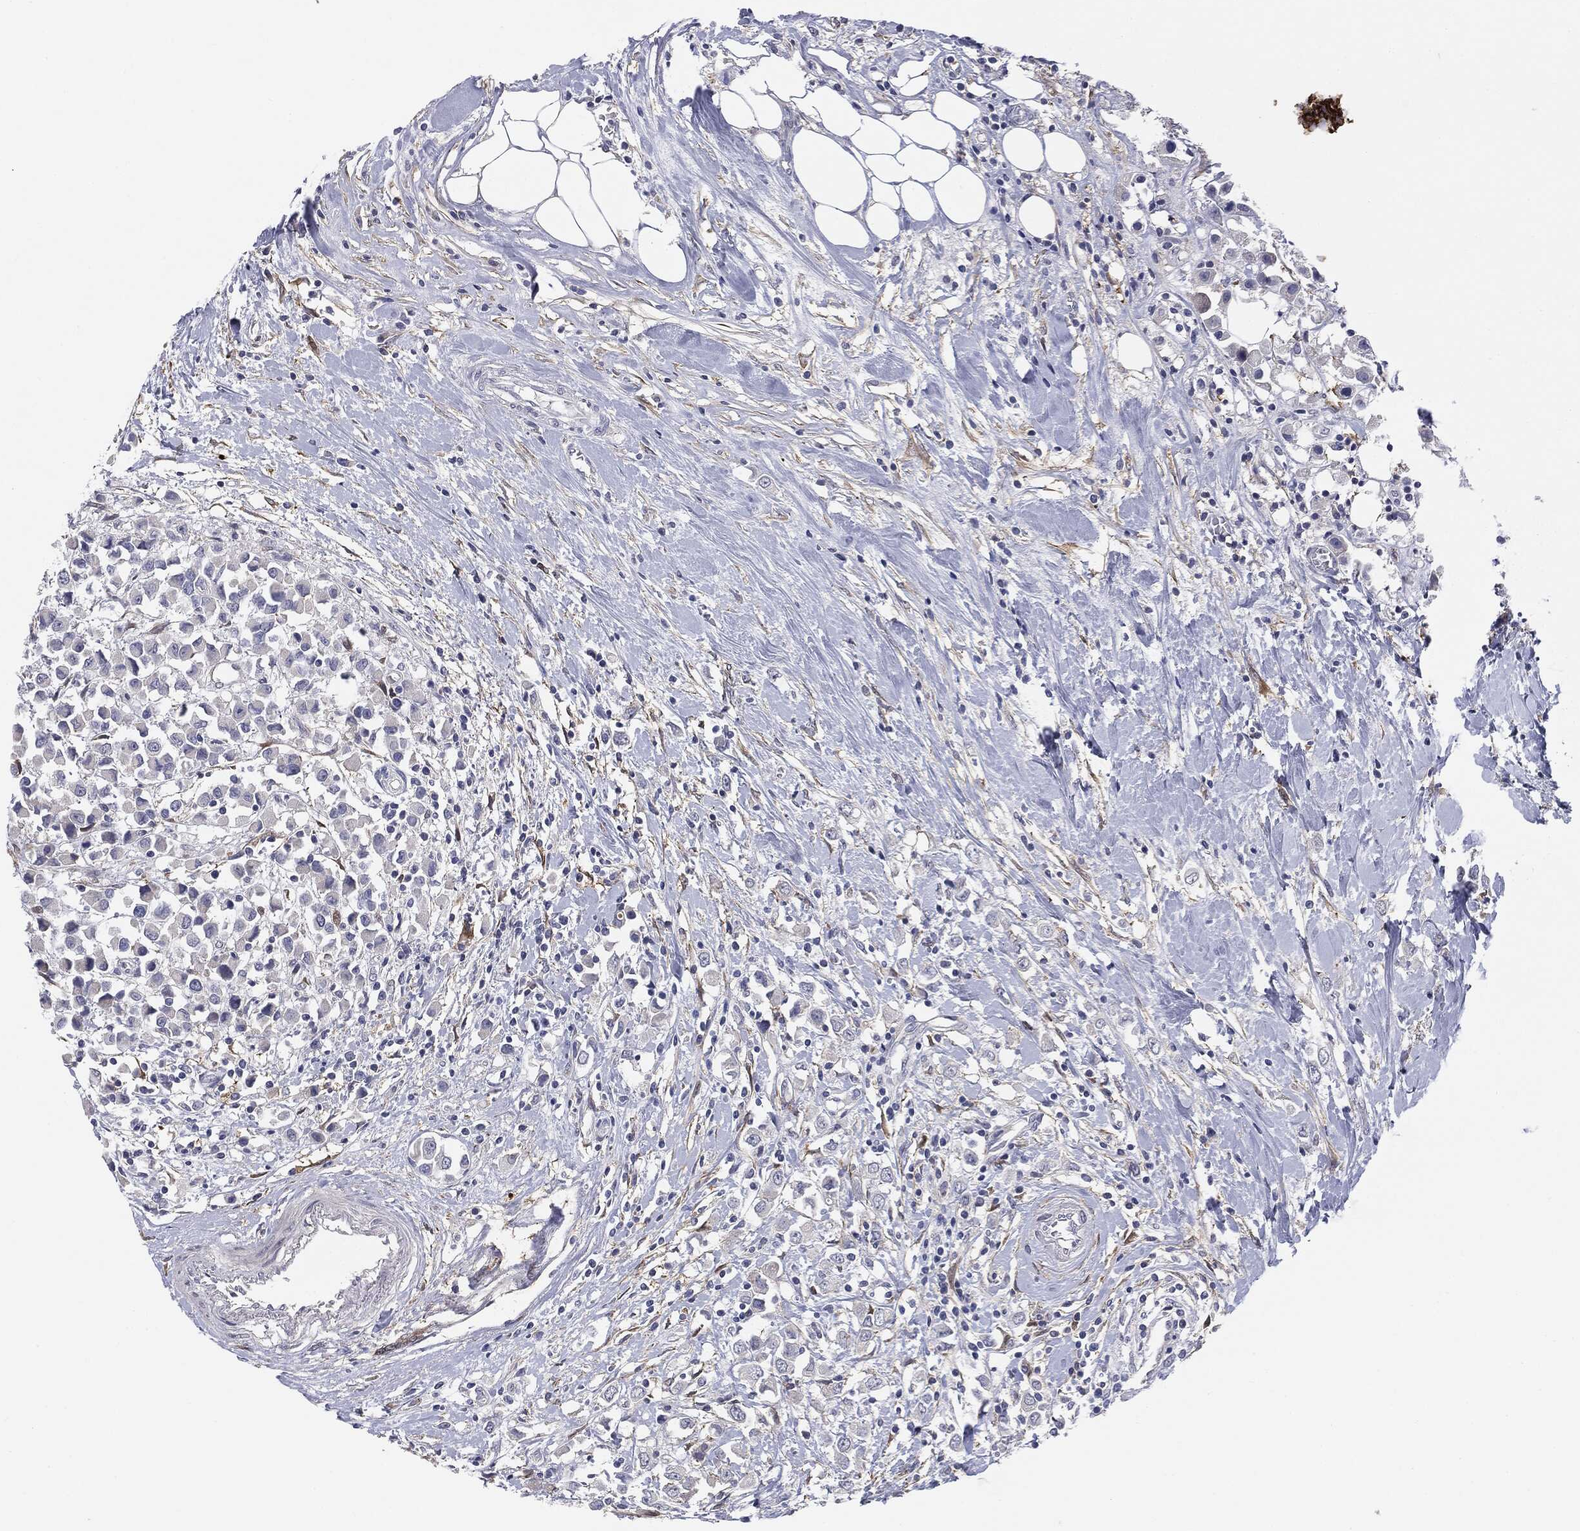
{"staining": {"intensity": "negative", "quantity": "none", "location": "none"}, "tissue": "breast cancer", "cell_type": "Tumor cells", "image_type": "cancer", "snomed": [{"axis": "morphology", "description": "Duct carcinoma"}, {"axis": "topography", "description": "Breast"}], "caption": "Immunohistochemistry (IHC) micrograph of neoplastic tissue: breast cancer (intraductal carcinoma) stained with DAB exhibits no significant protein expression in tumor cells. The staining was performed using DAB (3,3'-diaminobenzidine) to visualize the protein expression in brown, while the nuclei were stained in blue with hematoxylin (Magnification: 20x).", "gene": "KRT5", "patient": {"sex": "female", "age": 61}}